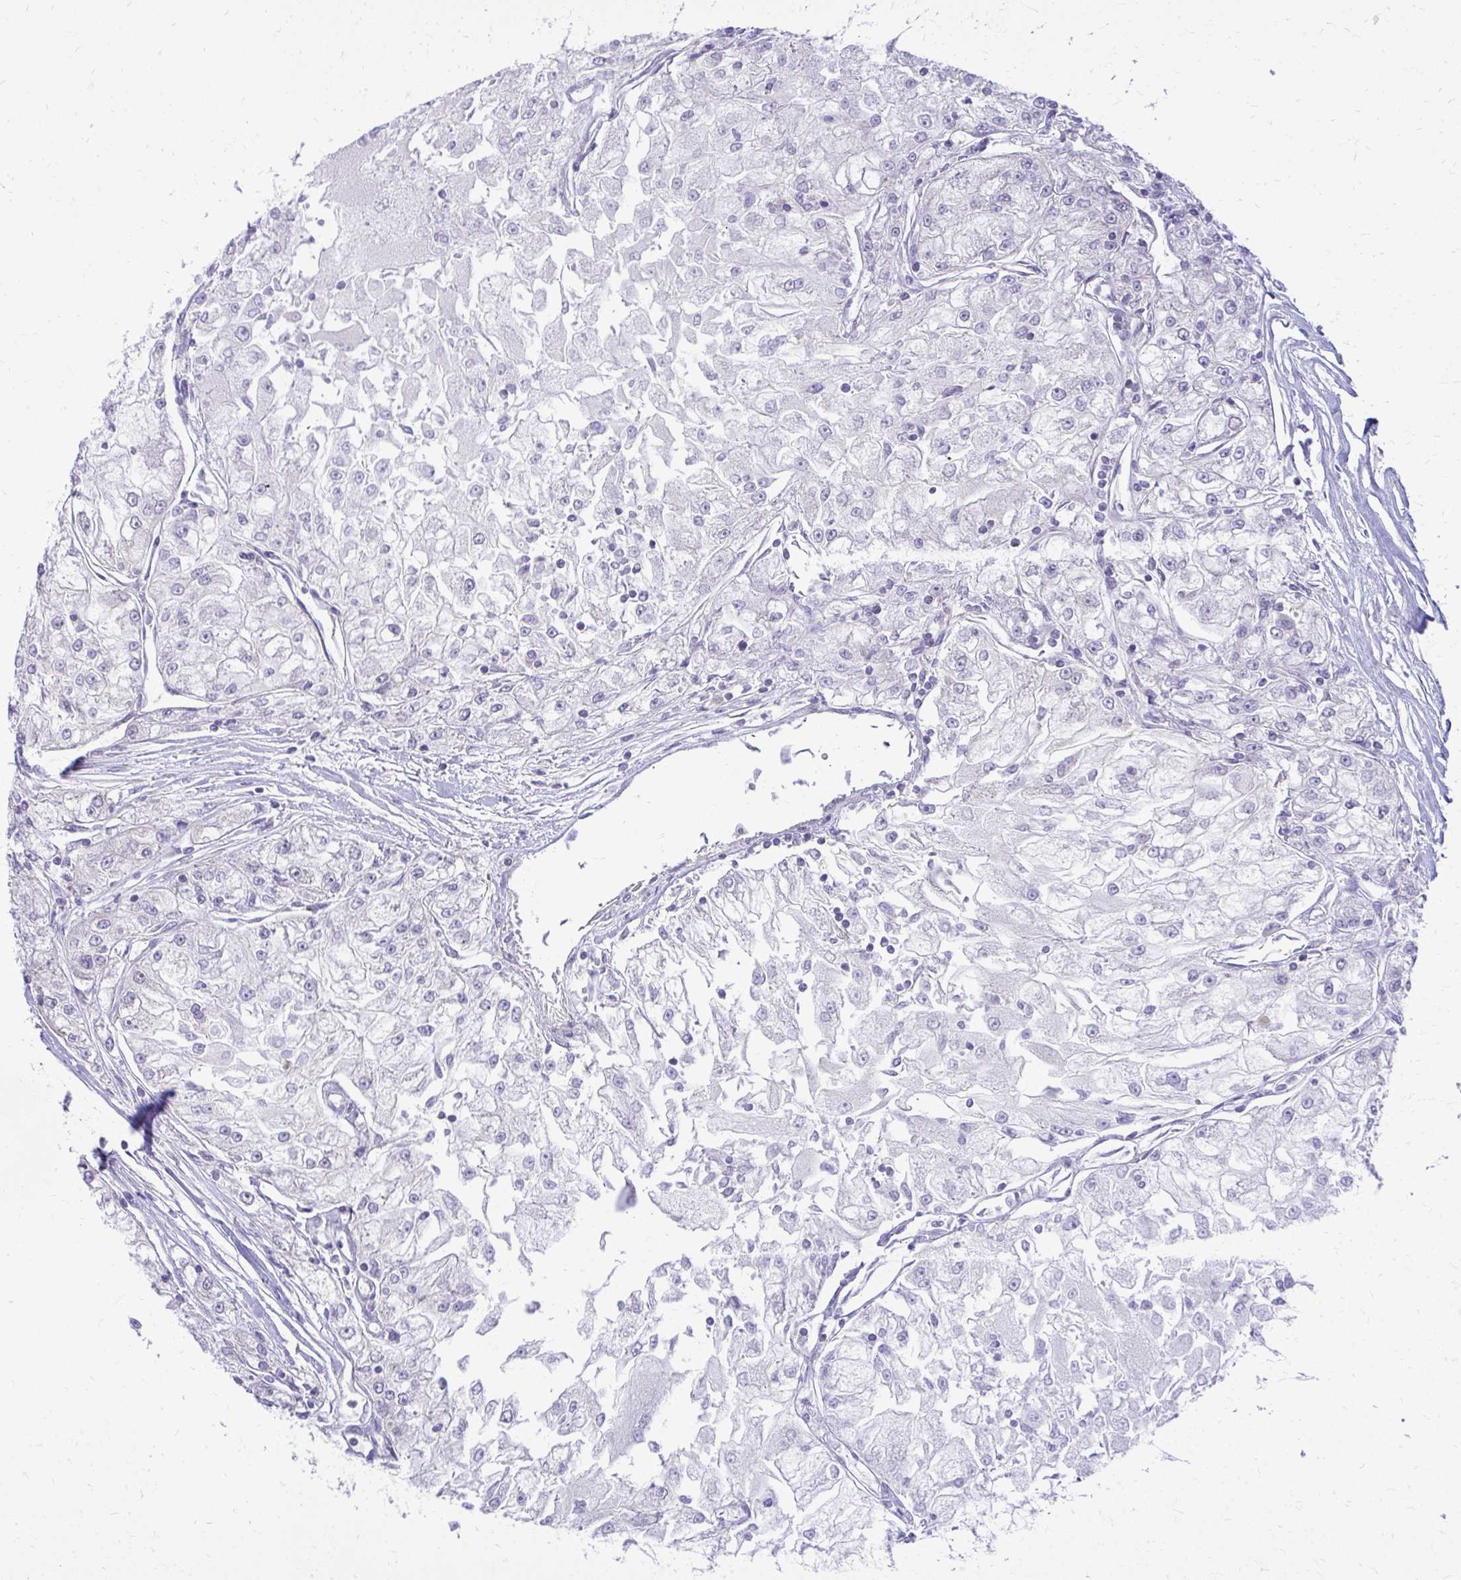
{"staining": {"intensity": "negative", "quantity": "none", "location": "none"}, "tissue": "renal cancer", "cell_type": "Tumor cells", "image_type": "cancer", "snomed": [{"axis": "morphology", "description": "Adenocarcinoma, NOS"}, {"axis": "topography", "description": "Kidney"}], "caption": "This micrograph is of renal adenocarcinoma stained with immunohistochemistry (IHC) to label a protein in brown with the nuclei are counter-stained blue. There is no staining in tumor cells. Nuclei are stained in blue.", "gene": "GPRIN3", "patient": {"sex": "female", "age": 72}}